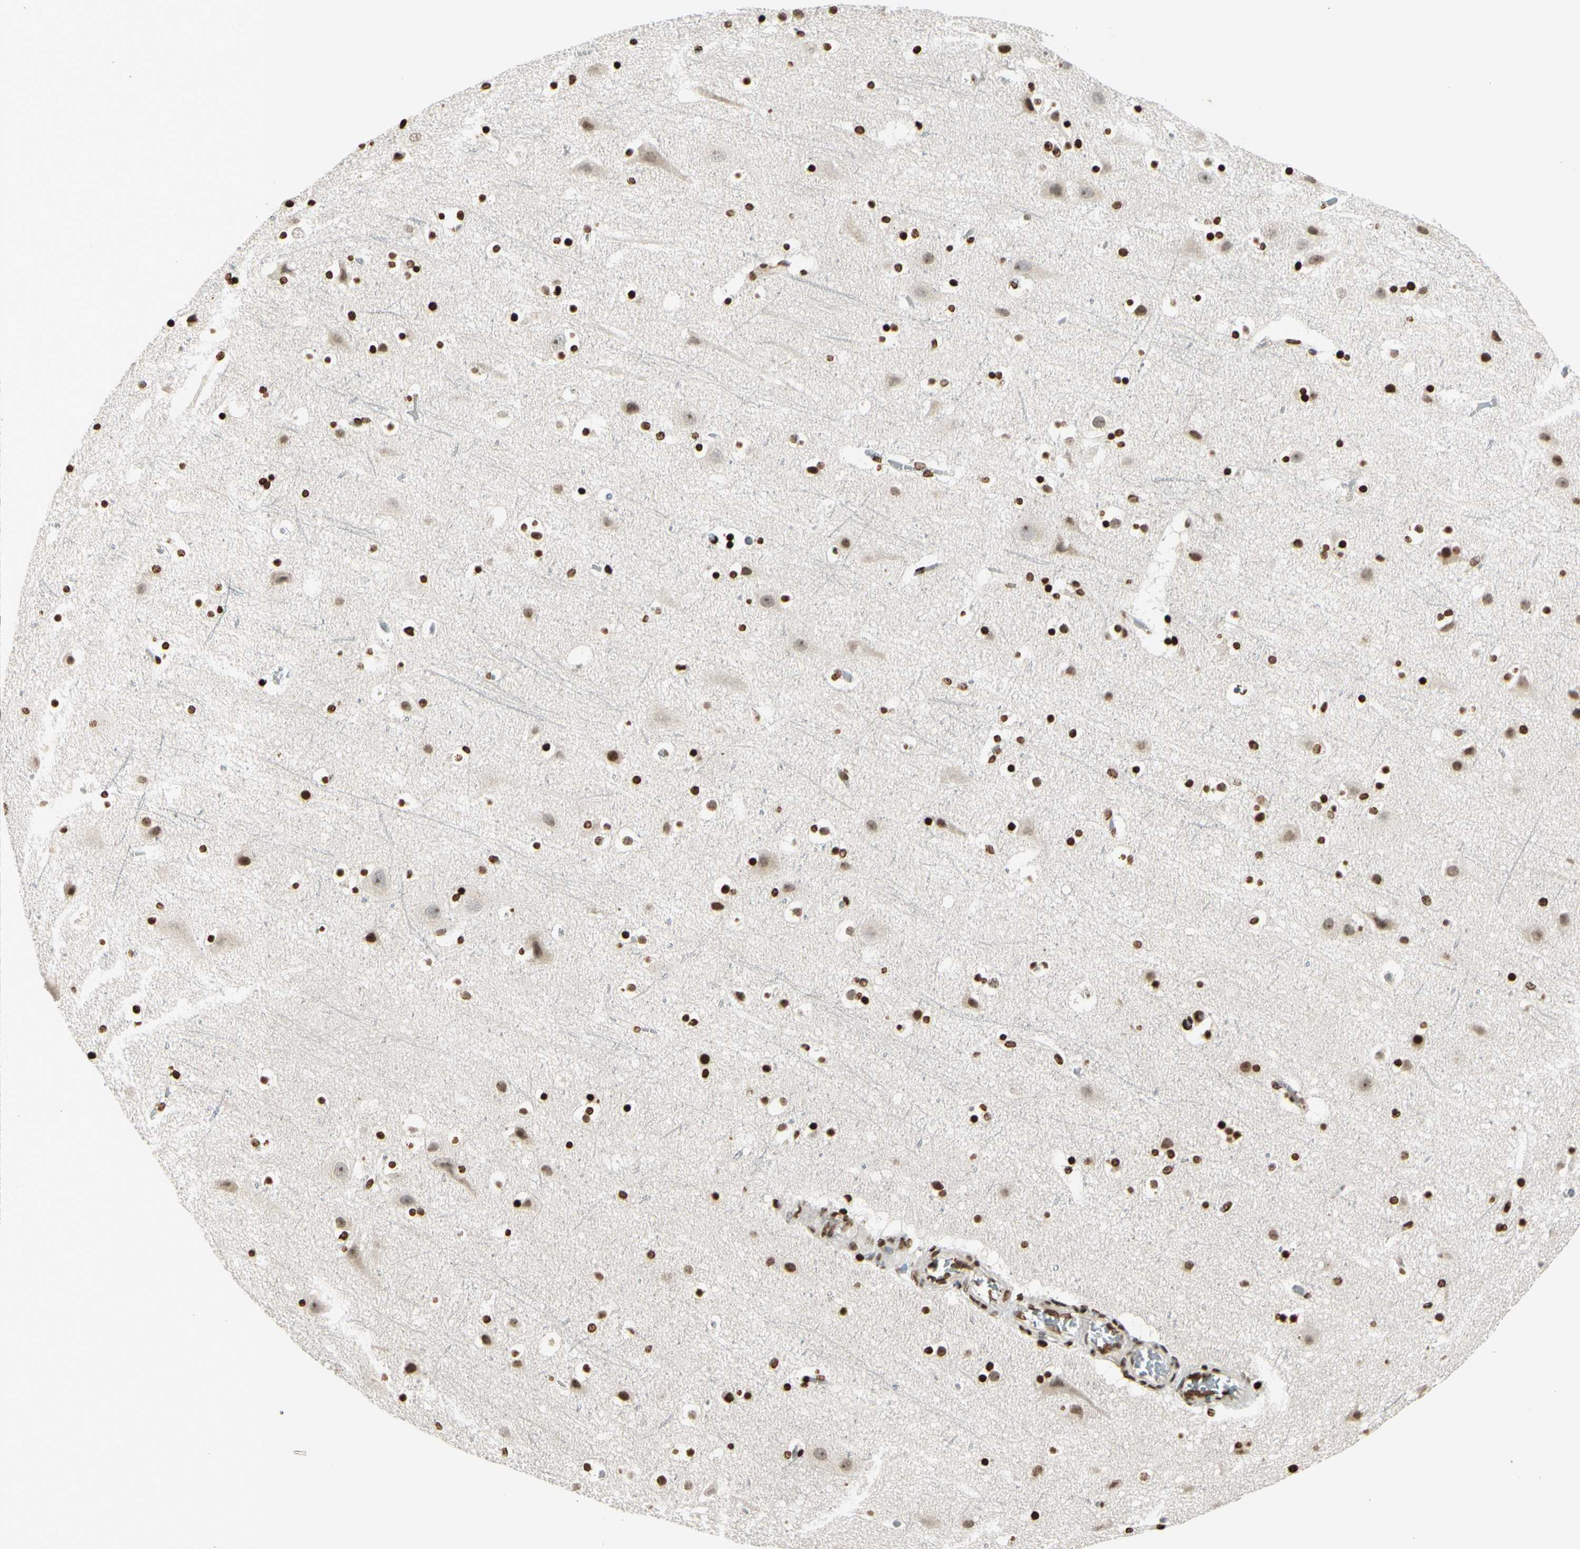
{"staining": {"intensity": "moderate", "quantity": ">75%", "location": "nuclear"}, "tissue": "cerebral cortex", "cell_type": "Endothelial cells", "image_type": "normal", "snomed": [{"axis": "morphology", "description": "Normal tissue, NOS"}, {"axis": "topography", "description": "Cerebral cortex"}], "caption": "A high-resolution histopathology image shows immunohistochemistry (IHC) staining of benign cerebral cortex, which displays moderate nuclear staining in approximately >75% of endothelial cells.", "gene": "RORA", "patient": {"sex": "male", "age": 45}}